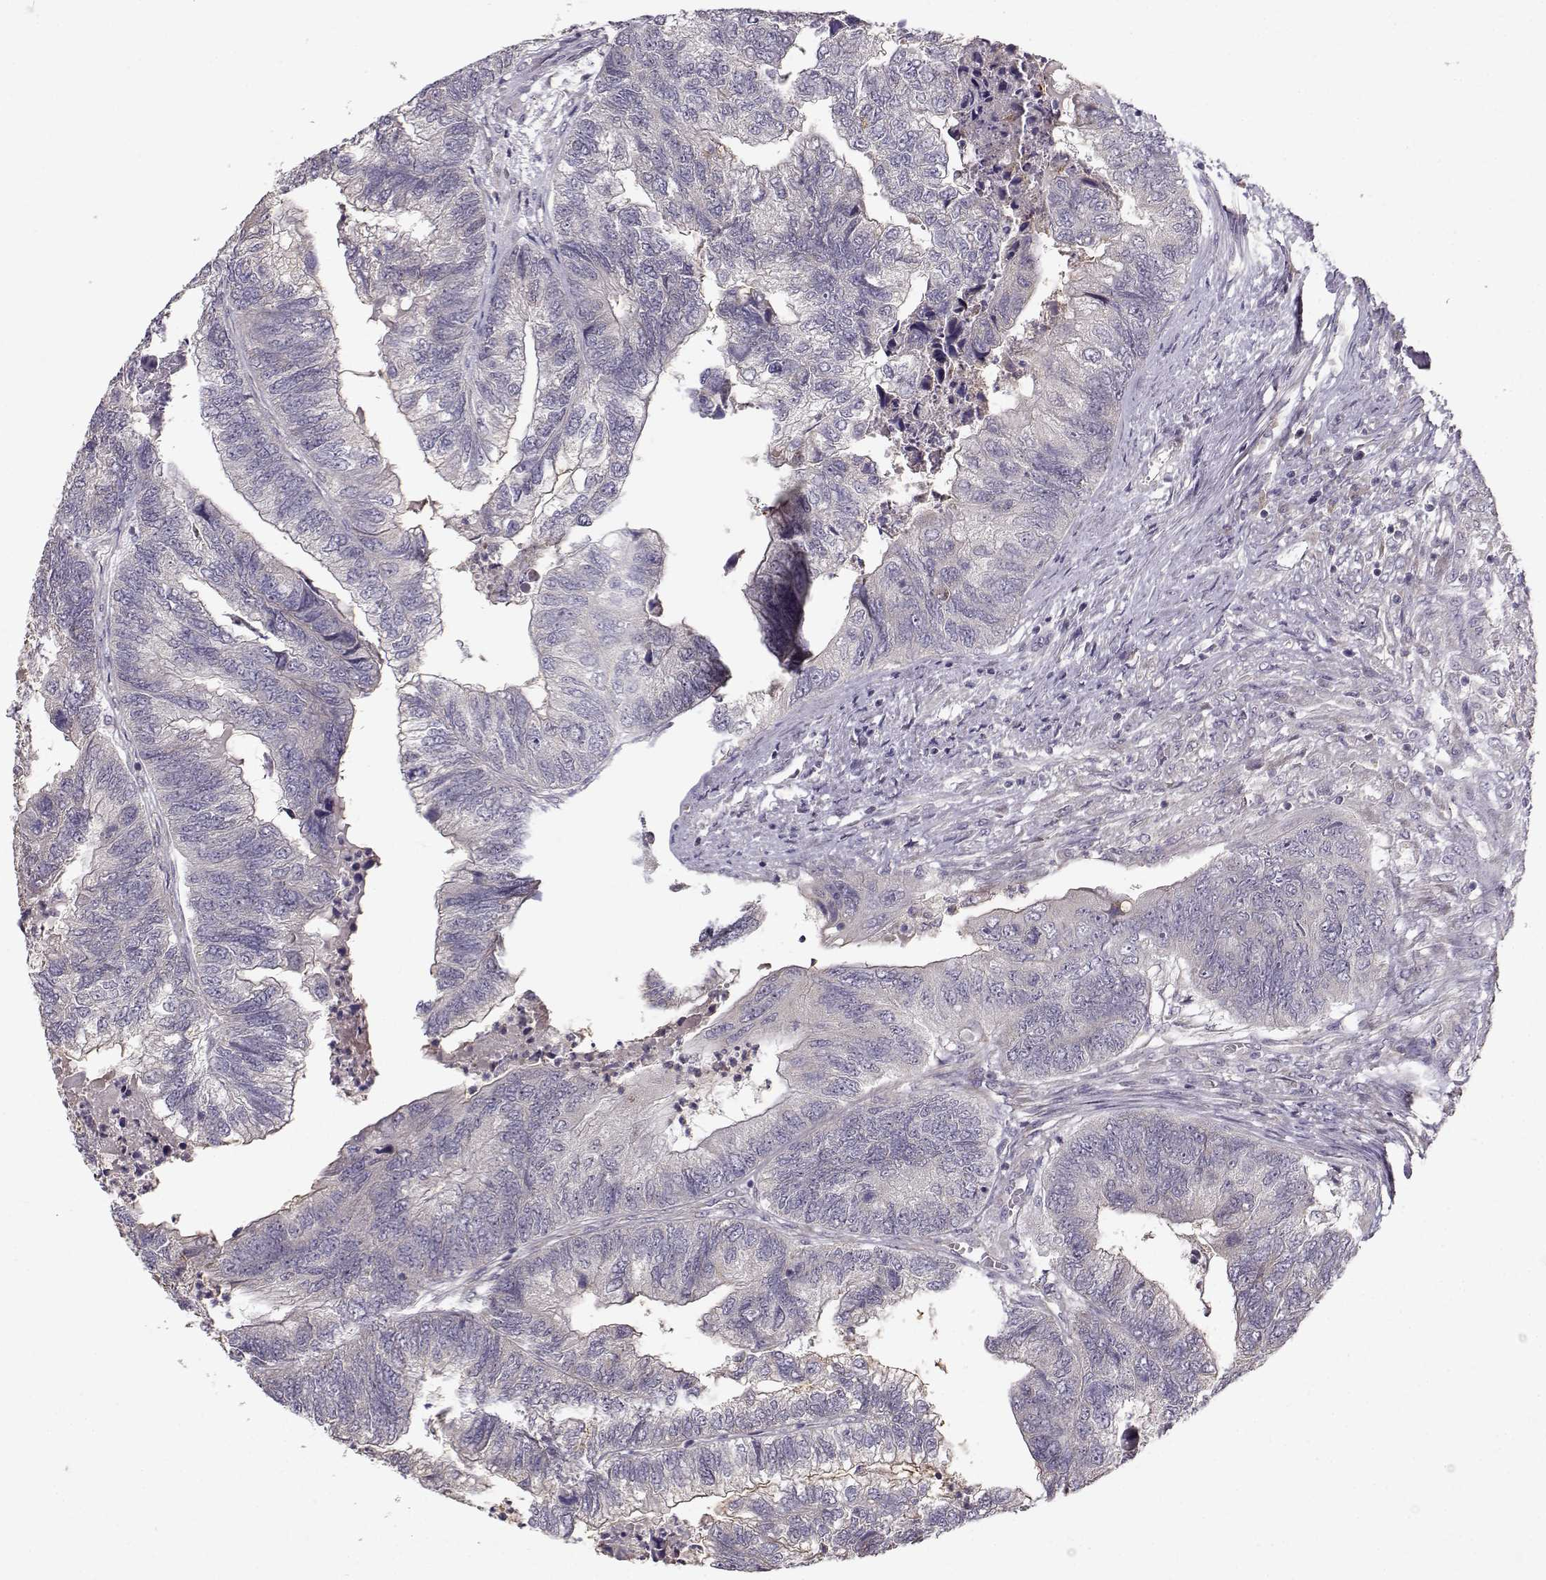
{"staining": {"intensity": "negative", "quantity": "none", "location": "none"}, "tissue": "colorectal cancer", "cell_type": "Tumor cells", "image_type": "cancer", "snomed": [{"axis": "morphology", "description": "Adenocarcinoma, NOS"}, {"axis": "topography", "description": "Colon"}], "caption": "High magnification brightfield microscopy of adenocarcinoma (colorectal) stained with DAB (brown) and counterstained with hematoxylin (blue): tumor cells show no significant staining.", "gene": "ENTPD8", "patient": {"sex": "female", "age": 67}}